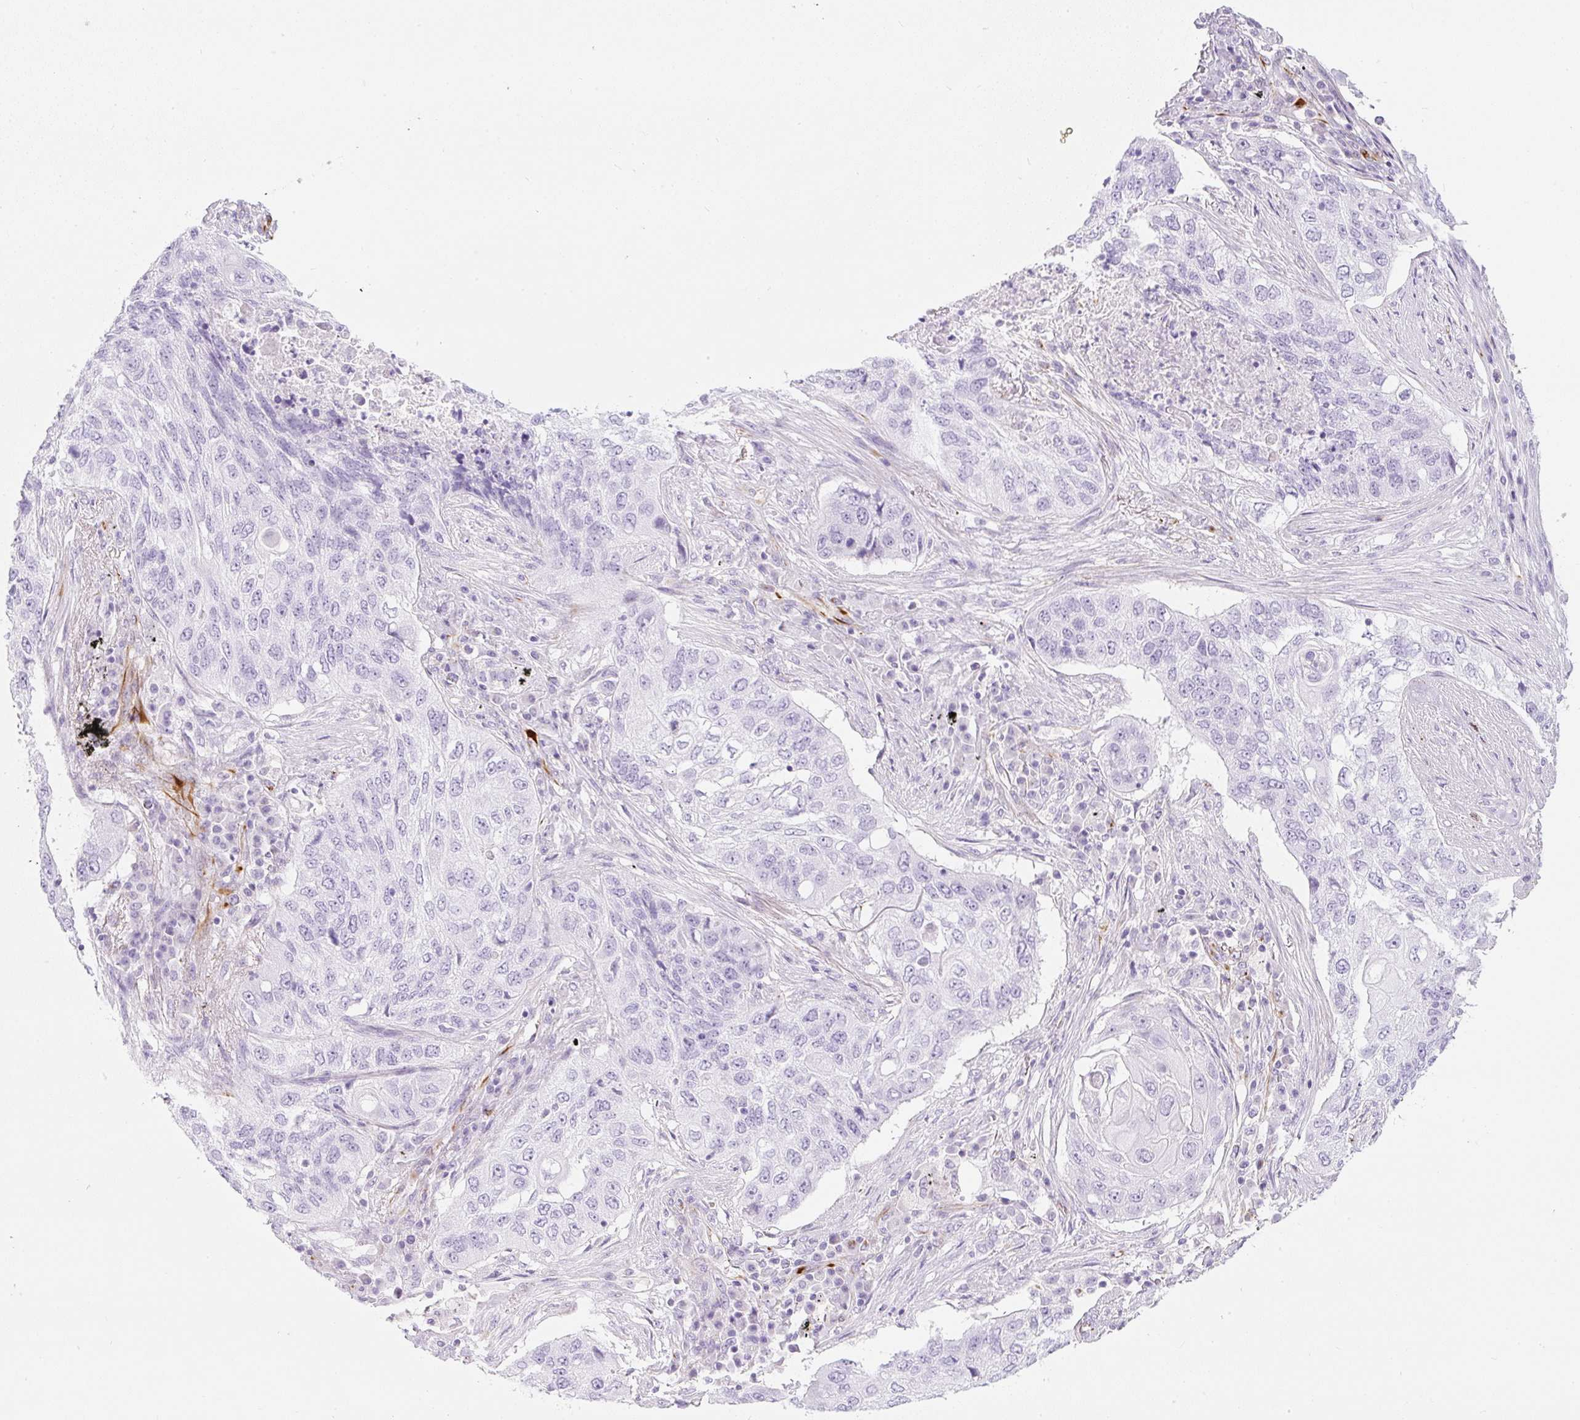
{"staining": {"intensity": "negative", "quantity": "none", "location": "none"}, "tissue": "lung cancer", "cell_type": "Tumor cells", "image_type": "cancer", "snomed": [{"axis": "morphology", "description": "Squamous cell carcinoma, NOS"}, {"axis": "topography", "description": "Lung"}], "caption": "An image of human lung squamous cell carcinoma is negative for staining in tumor cells.", "gene": "ZNF689", "patient": {"sex": "female", "age": 63}}